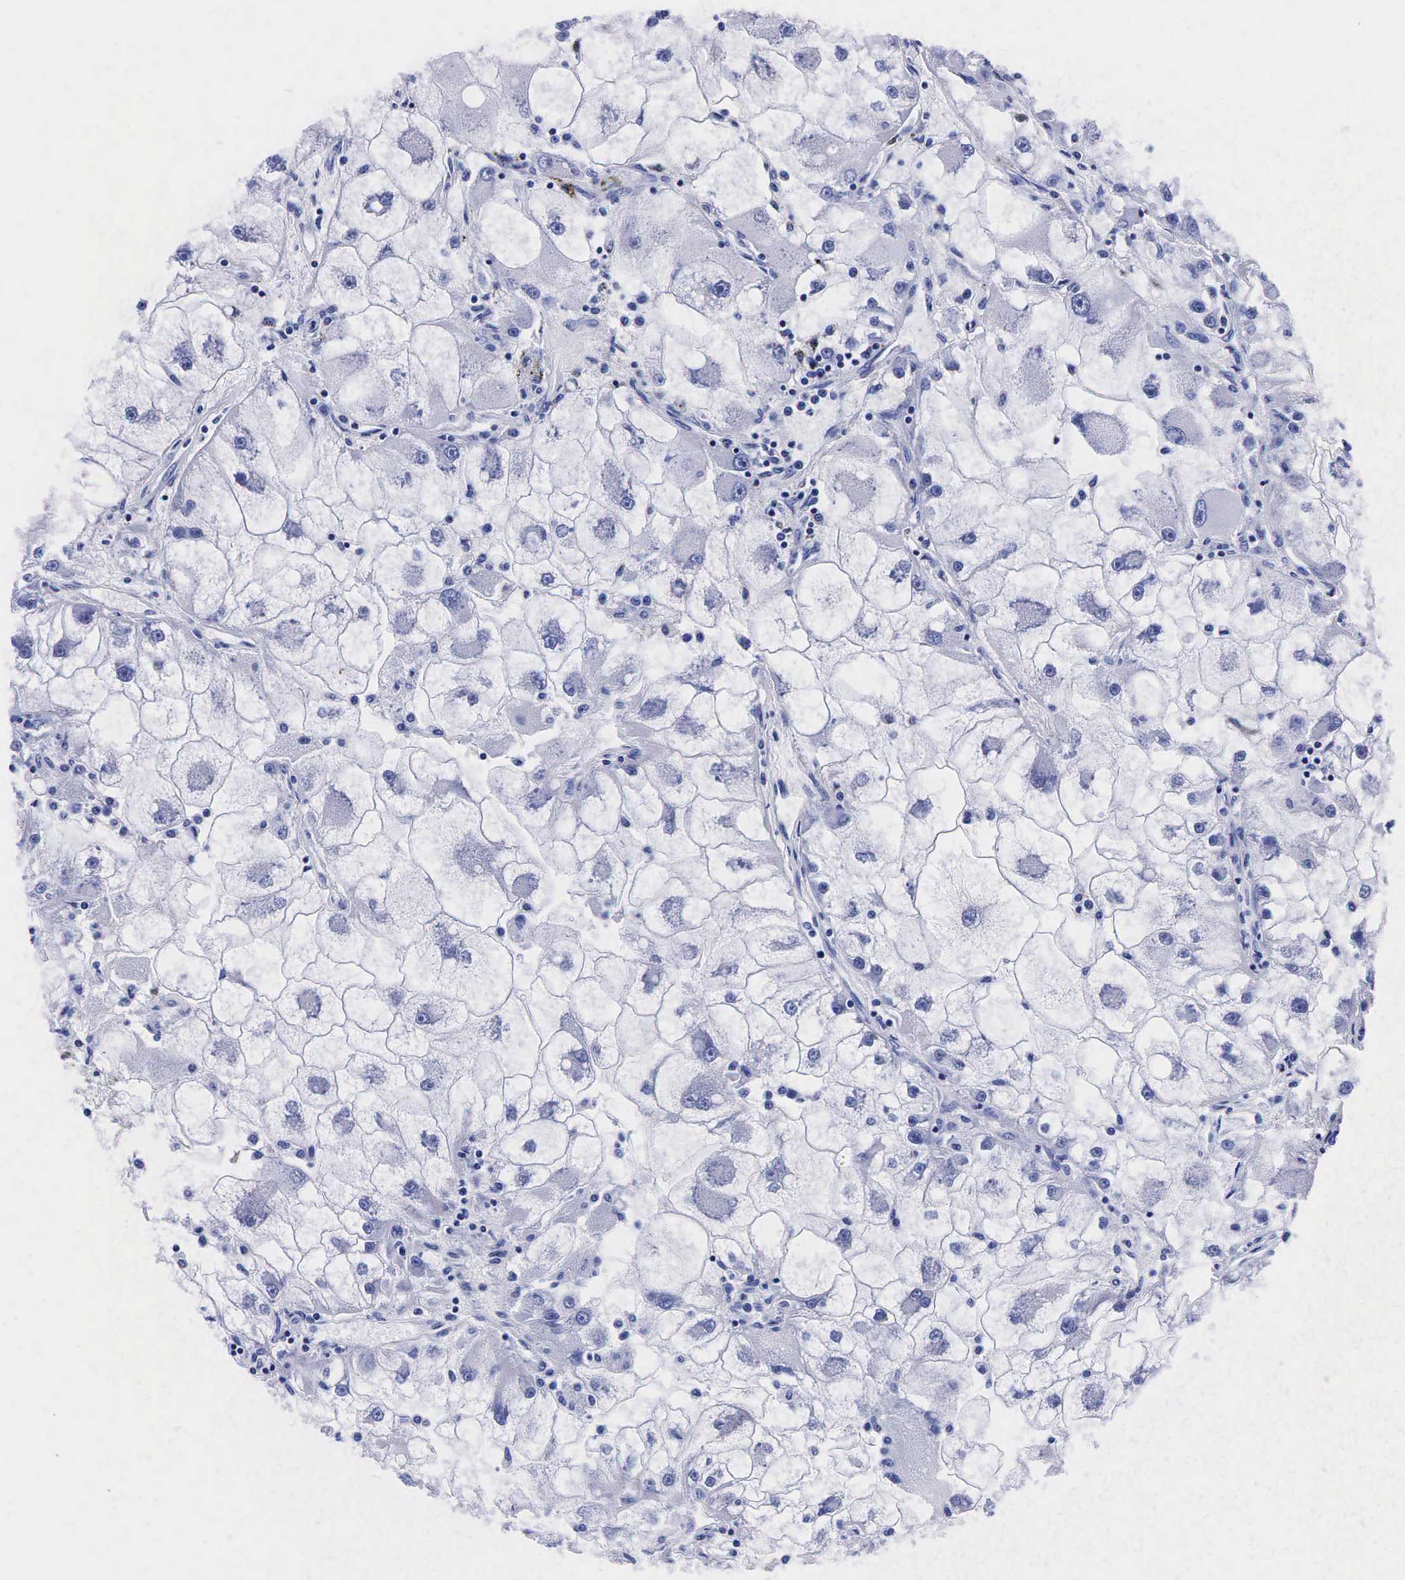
{"staining": {"intensity": "negative", "quantity": "none", "location": "none"}, "tissue": "renal cancer", "cell_type": "Tumor cells", "image_type": "cancer", "snomed": [{"axis": "morphology", "description": "Adenocarcinoma, NOS"}, {"axis": "topography", "description": "Kidney"}], "caption": "Histopathology image shows no significant protein positivity in tumor cells of renal adenocarcinoma.", "gene": "TG", "patient": {"sex": "female", "age": 73}}